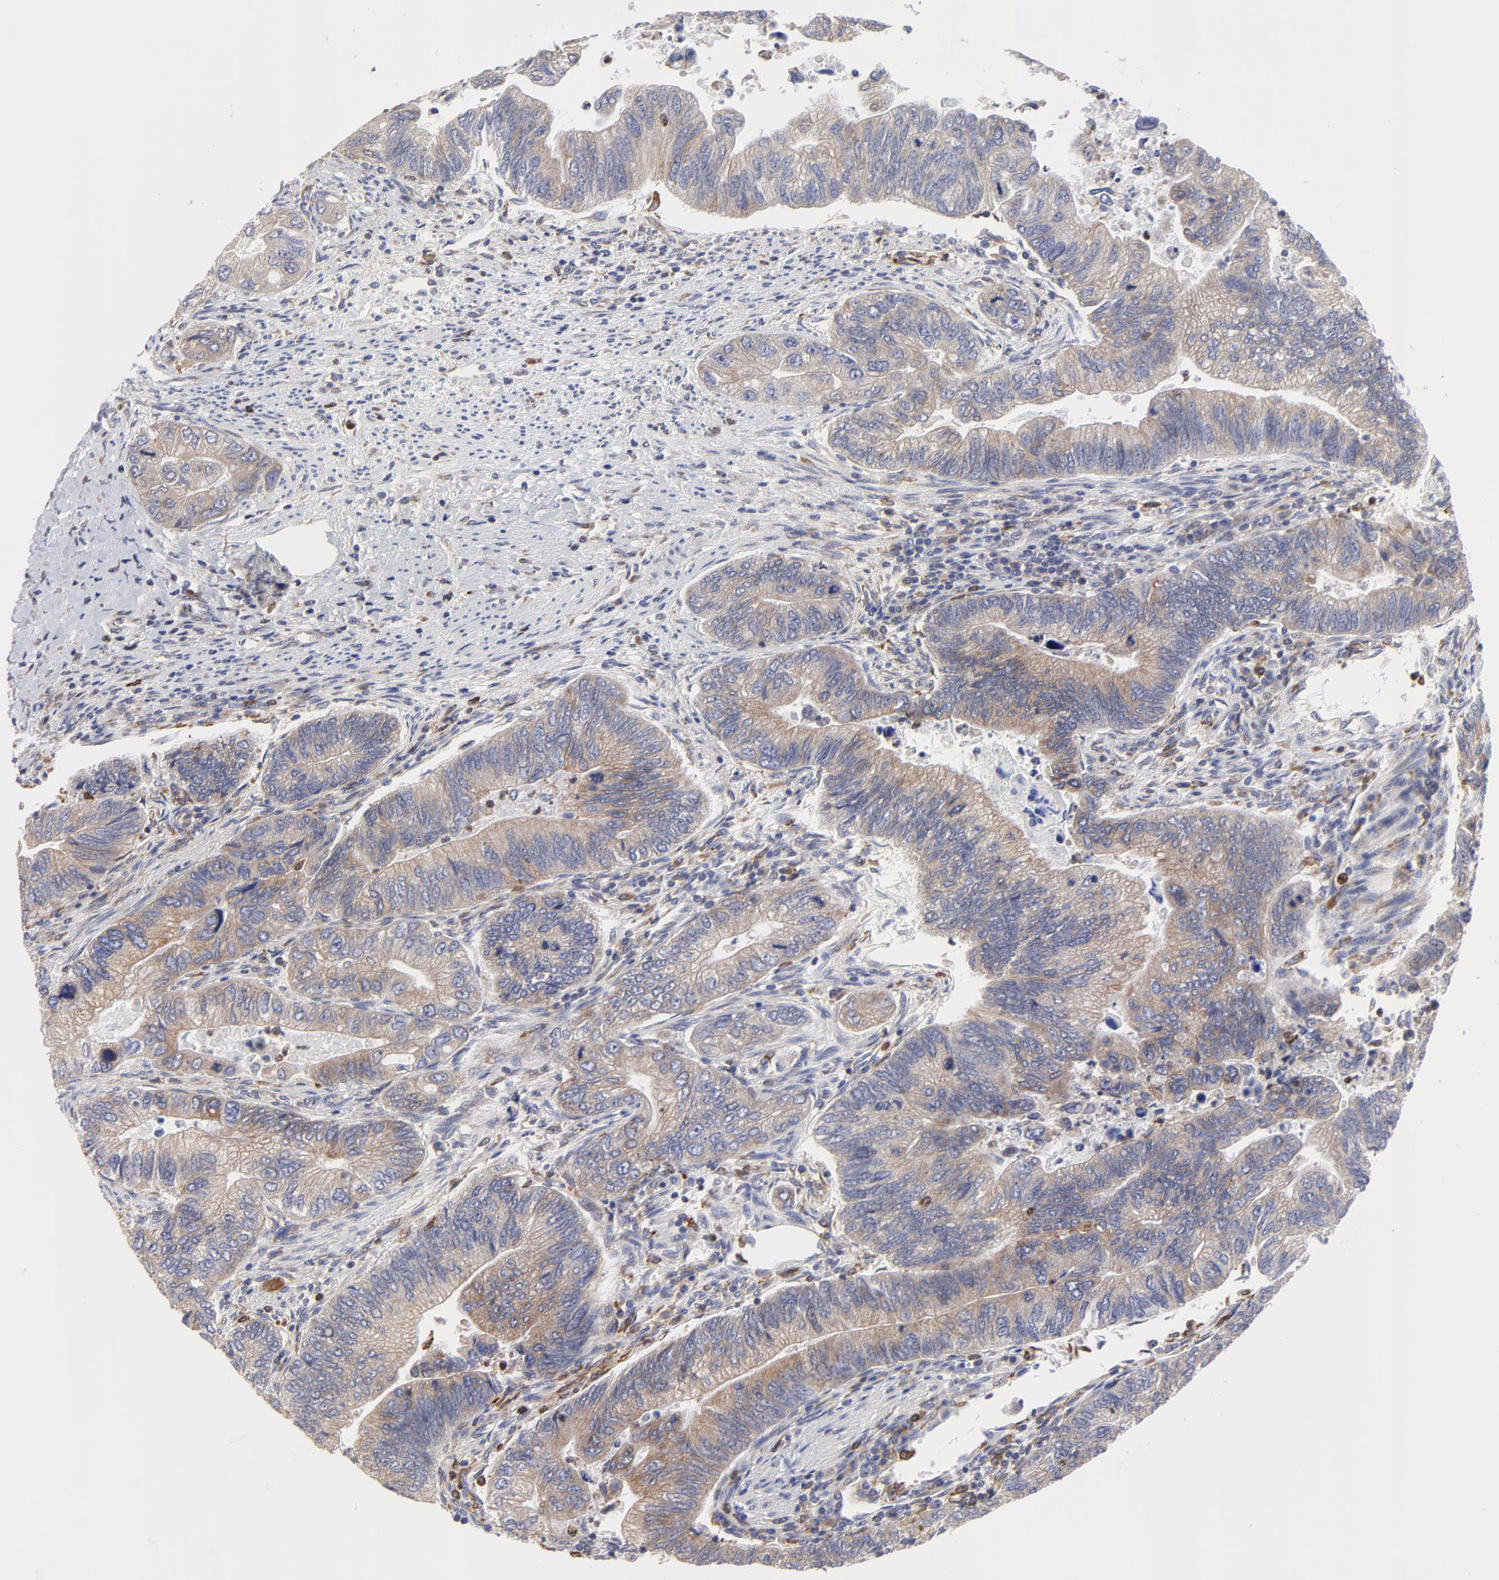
{"staining": {"intensity": "moderate", "quantity": ">75%", "location": "cytoplasmic/membranous"}, "tissue": "colorectal cancer", "cell_type": "Tumor cells", "image_type": "cancer", "snomed": [{"axis": "morphology", "description": "Adenocarcinoma, NOS"}, {"axis": "topography", "description": "Colon"}], "caption": "Immunohistochemistry staining of colorectal cancer, which demonstrates medium levels of moderate cytoplasmic/membranous positivity in about >75% of tumor cells indicating moderate cytoplasmic/membranous protein staining. The staining was performed using DAB (3,3'-diaminobenzidine) (brown) for protein detection and nuclei were counterstained in hematoxylin (blue).", "gene": "MOSPD2", "patient": {"sex": "female", "age": 11}}